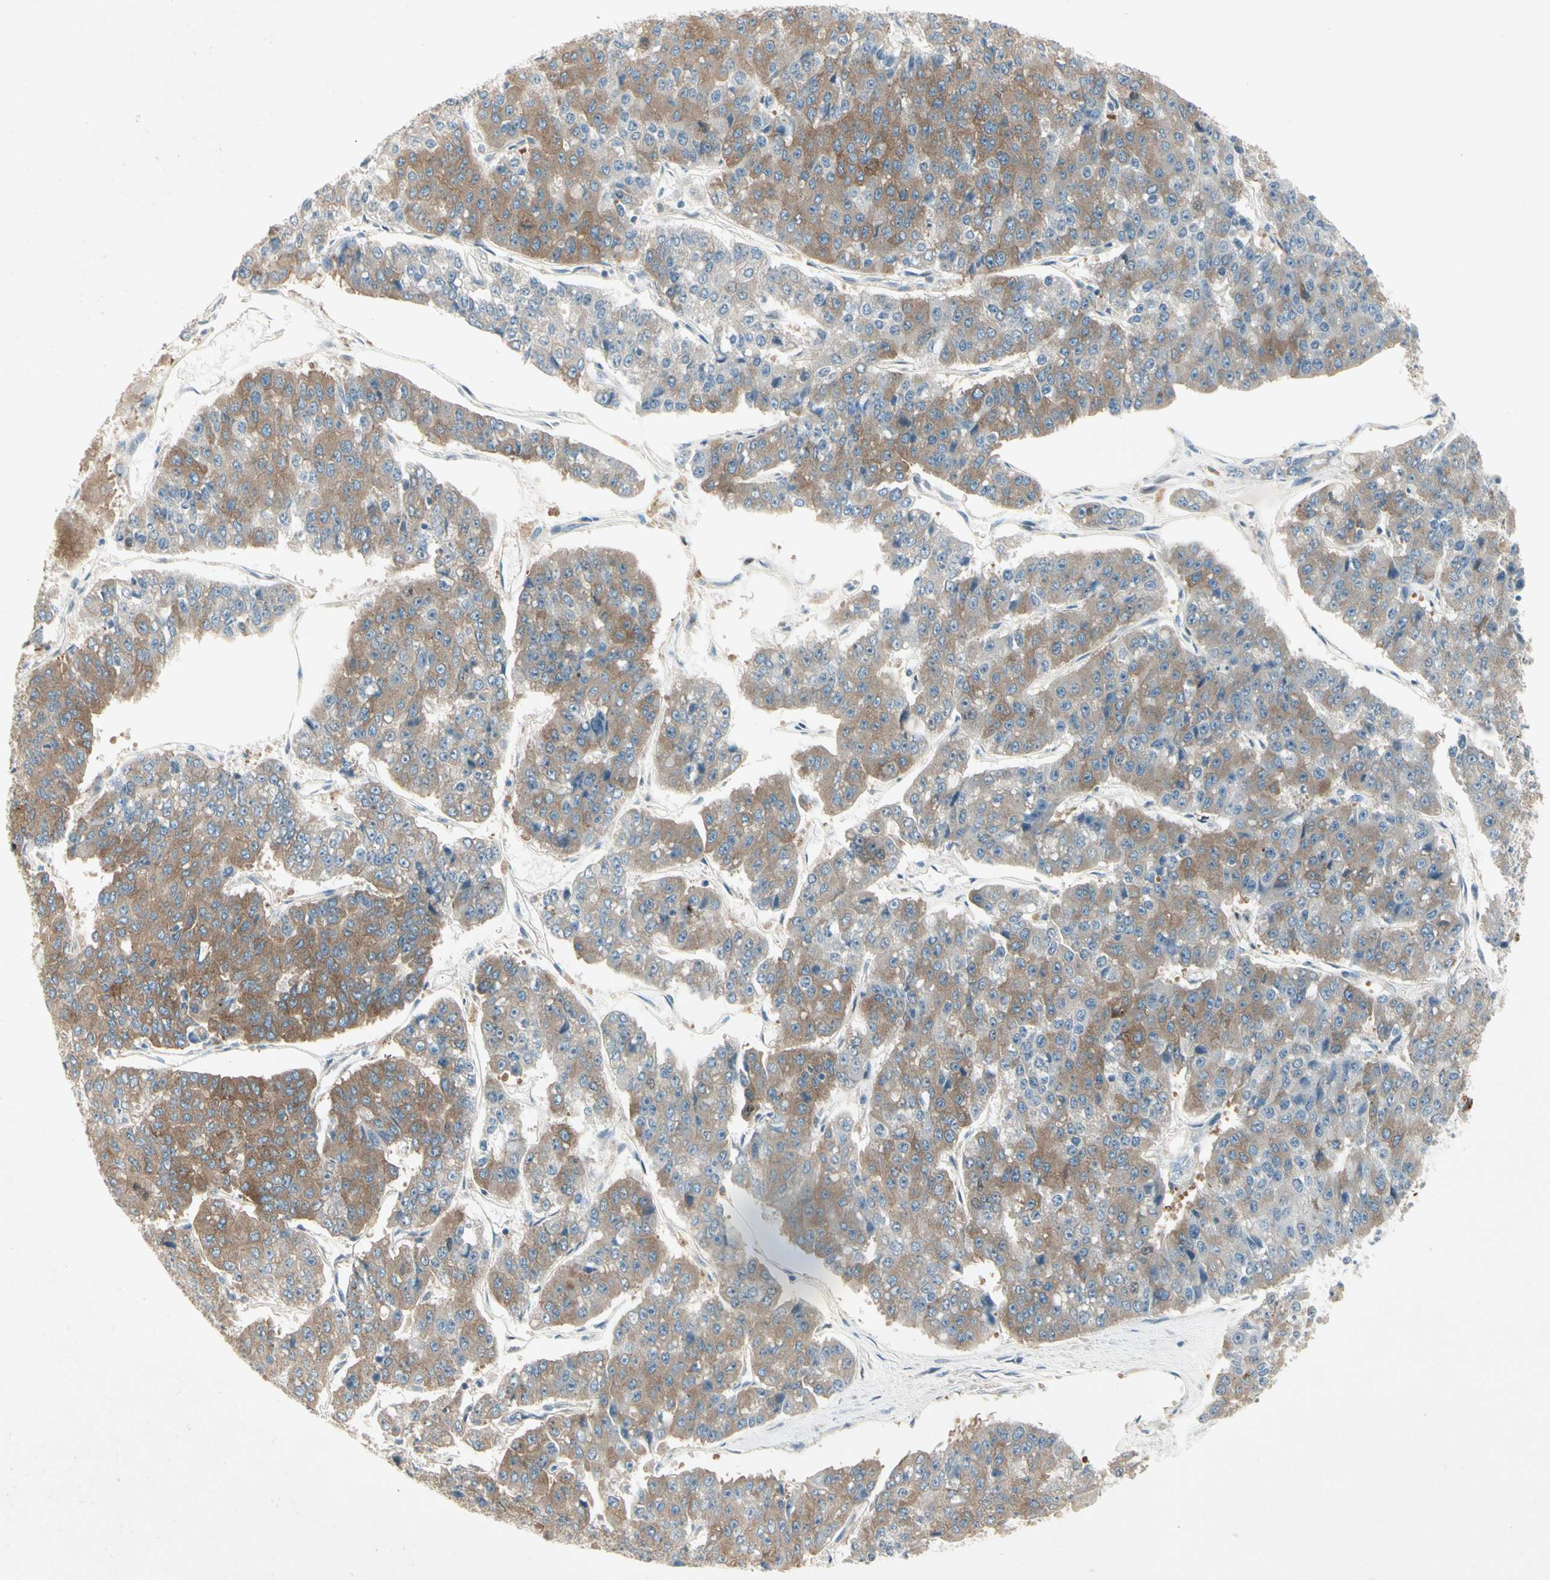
{"staining": {"intensity": "moderate", "quantity": ">75%", "location": "cytoplasmic/membranous"}, "tissue": "pancreatic cancer", "cell_type": "Tumor cells", "image_type": "cancer", "snomed": [{"axis": "morphology", "description": "Adenocarcinoma, NOS"}, {"axis": "topography", "description": "Pancreas"}], "caption": "Protein expression analysis of human pancreatic adenocarcinoma reveals moderate cytoplasmic/membranous staining in approximately >75% of tumor cells. (DAB (3,3'-diaminobenzidine) IHC with brightfield microscopy, high magnification).", "gene": "IL1R1", "patient": {"sex": "male", "age": 50}}